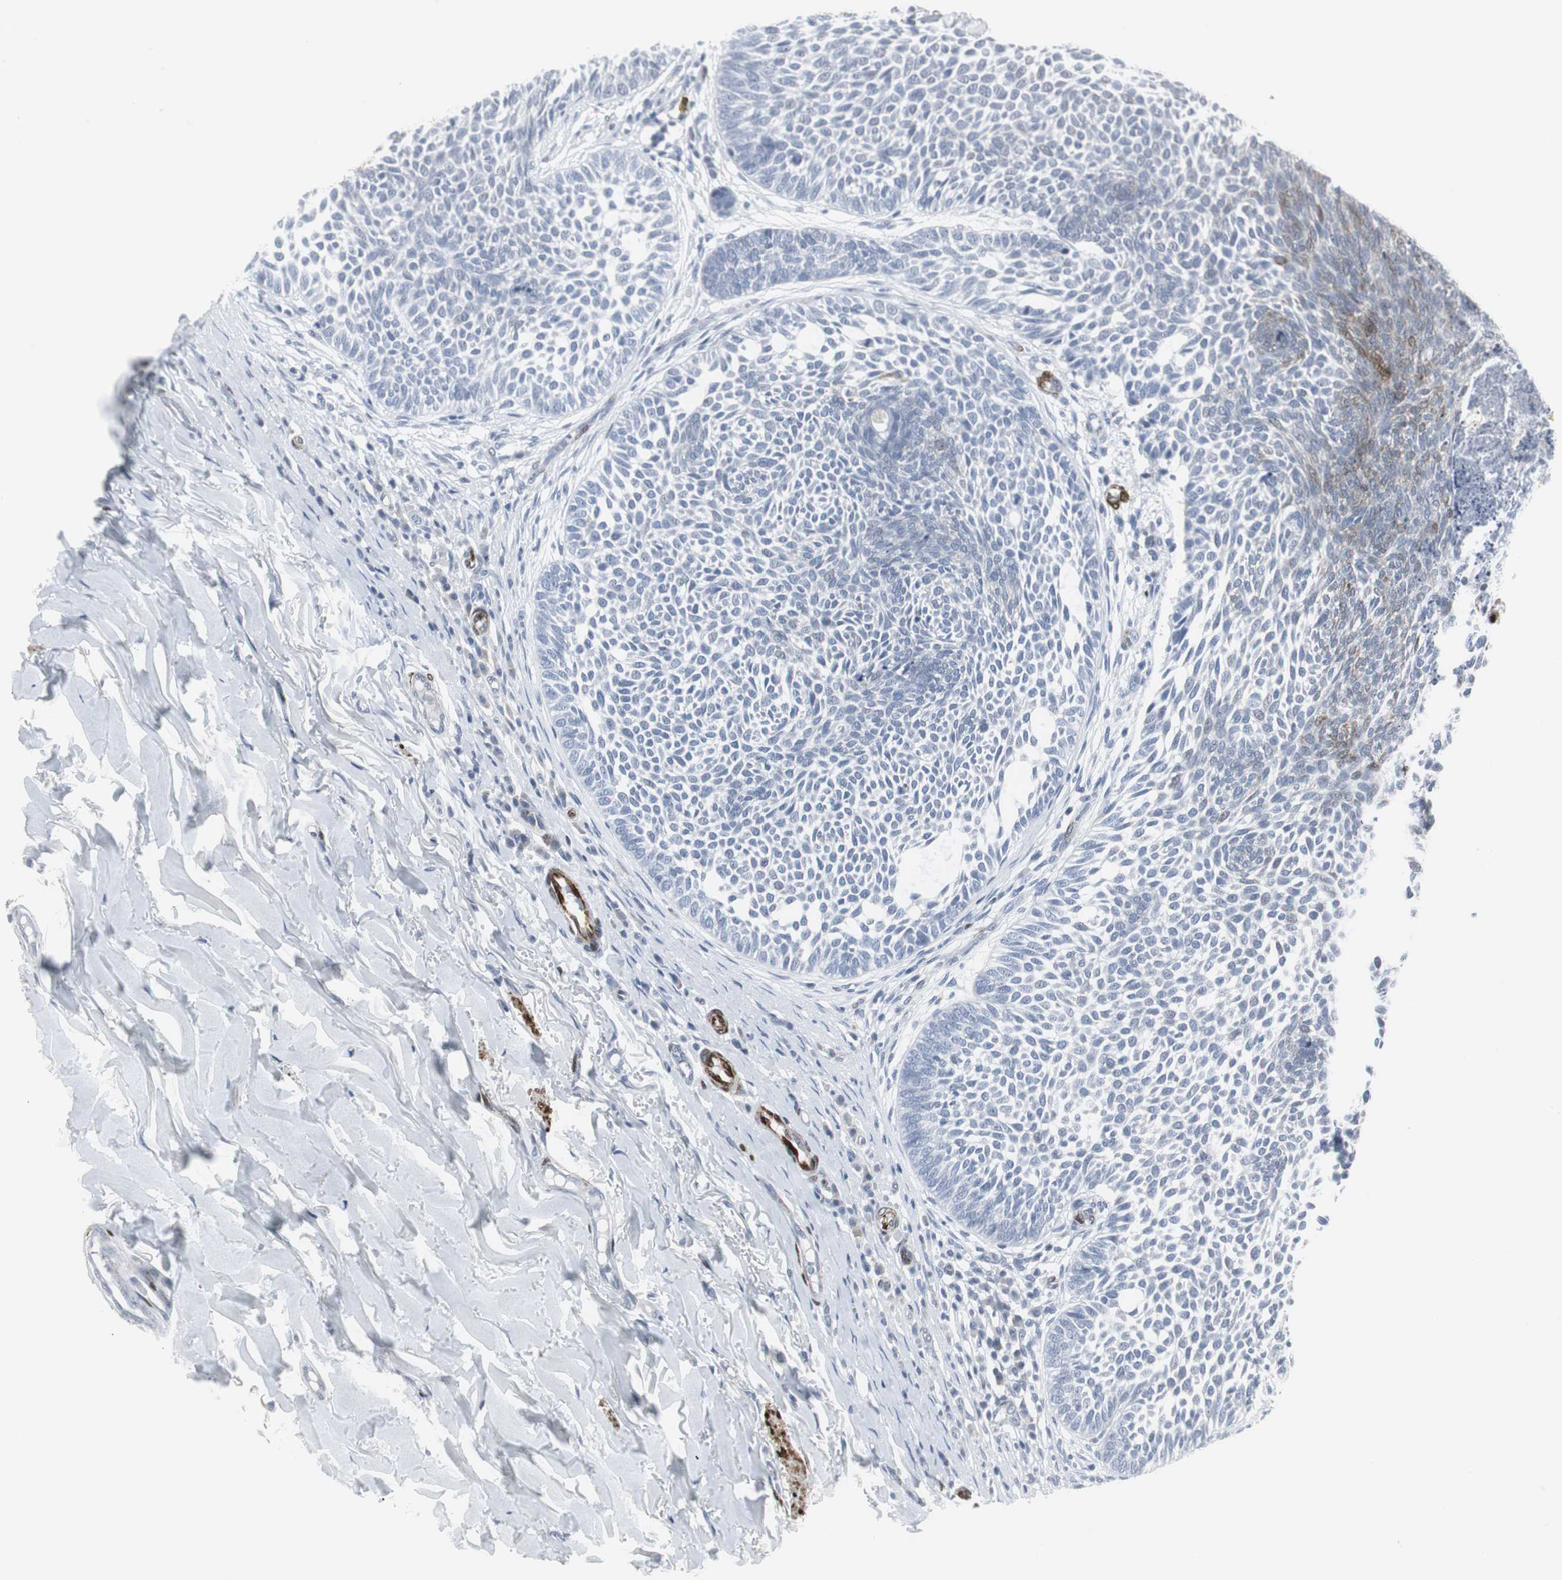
{"staining": {"intensity": "negative", "quantity": "none", "location": "none"}, "tissue": "skin cancer", "cell_type": "Tumor cells", "image_type": "cancer", "snomed": [{"axis": "morphology", "description": "Normal tissue, NOS"}, {"axis": "morphology", "description": "Basal cell carcinoma"}, {"axis": "topography", "description": "Skin"}], "caption": "Protein analysis of skin basal cell carcinoma reveals no significant expression in tumor cells.", "gene": "PPP1R14A", "patient": {"sex": "male", "age": 87}}